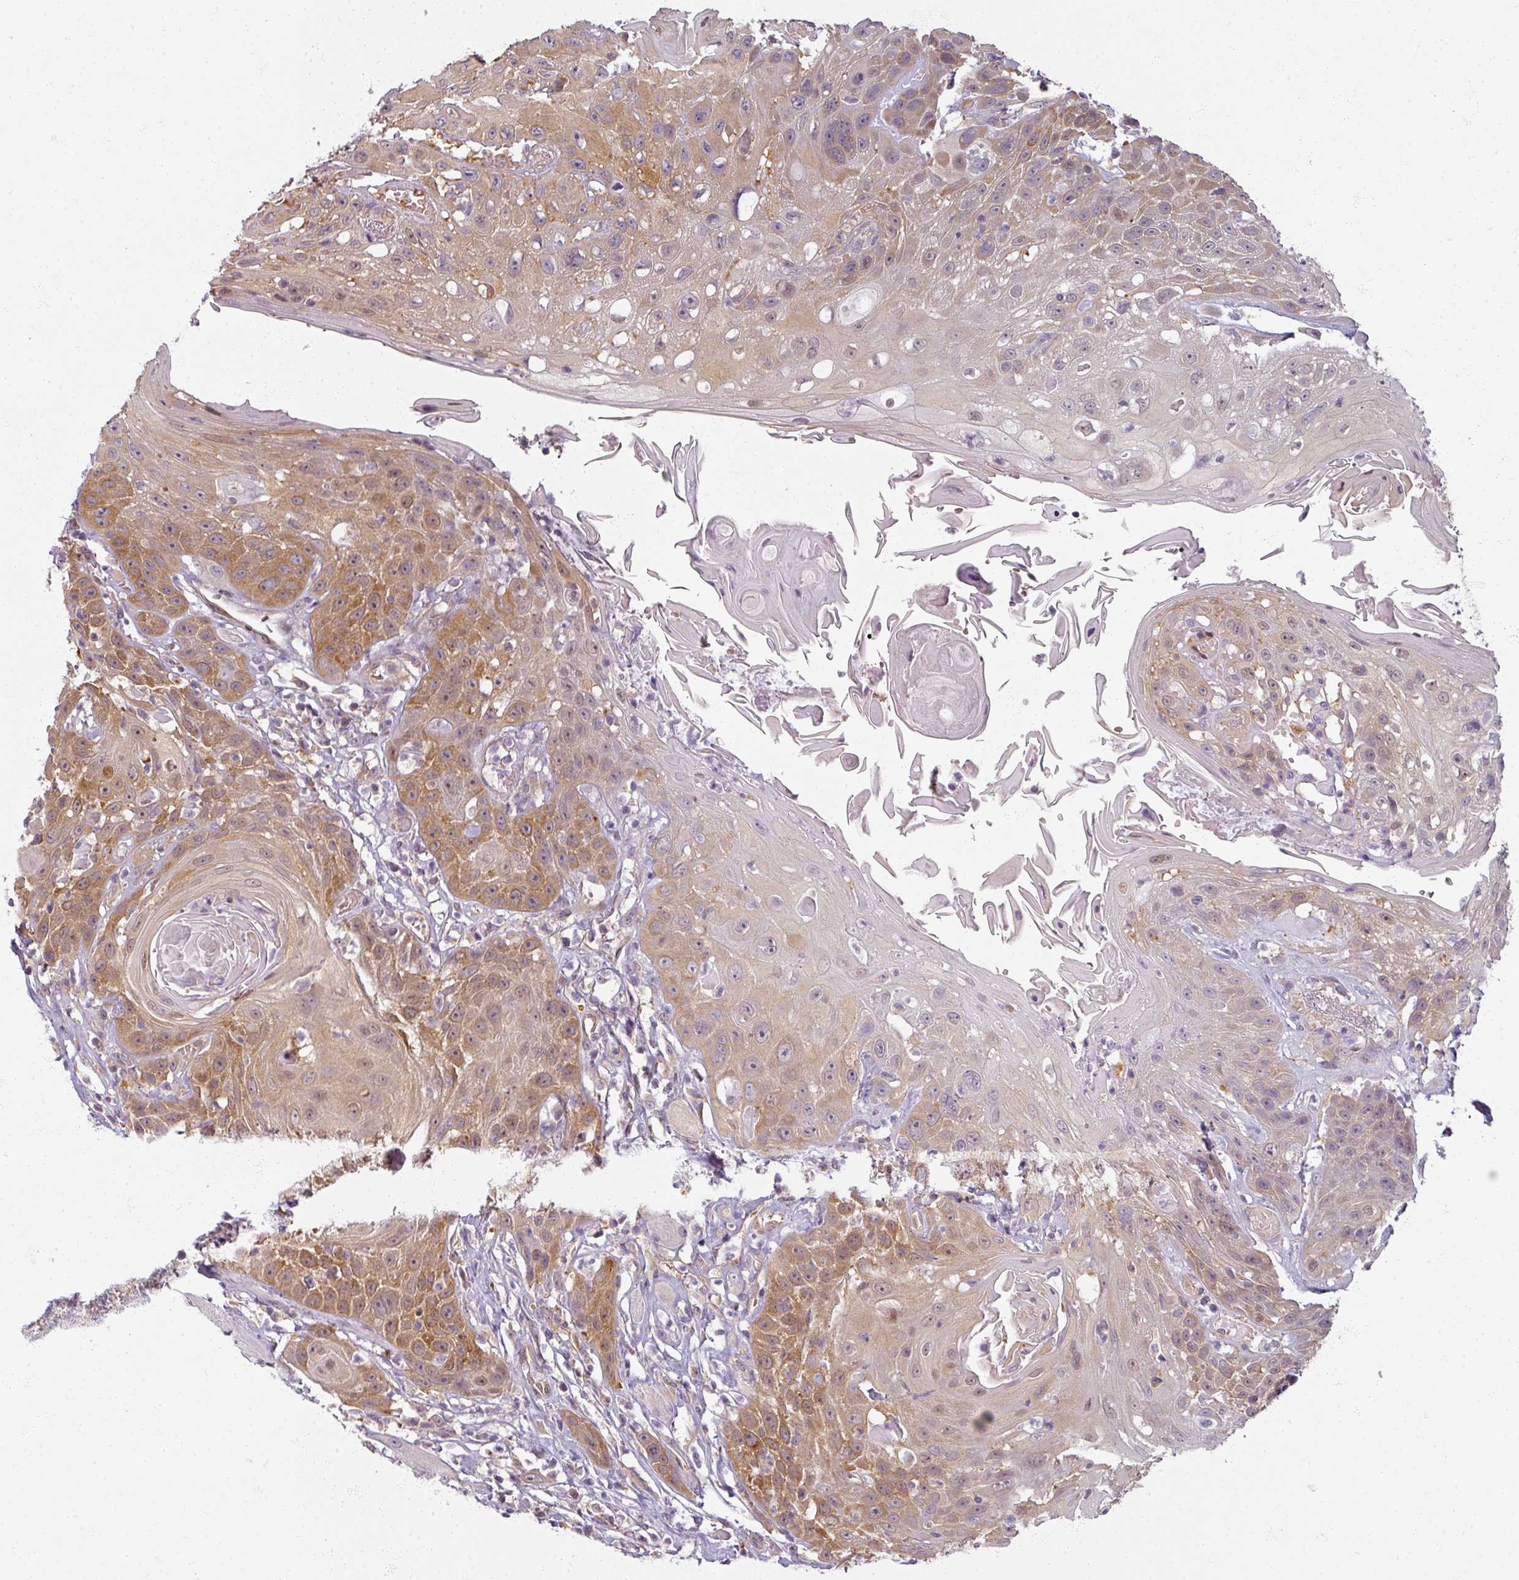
{"staining": {"intensity": "moderate", "quantity": "25%-75%", "location": "cytoplasmic/membranous"}, "tissue": "head and neck cancer", "cell_type": "Tumor cells", "image_type": "cancer", "snomed": [{"axis": "morphology", "description": "Squamous cell carcinoma, NOS"}, {"axis": "topography", "description": "Head-Neck"}], "caption": "Immunohistochemical staining of squamous cell carcinoma (head and neck) shows medium levels of moderate cytoplasmic/membranous positivity in approximately 25%-75% of tumor cells. The protein is shown in brown color, while the nuclei are stained blue.", "gene": "AGPAT4", "patient": {"sex": "female", "age": 59}}